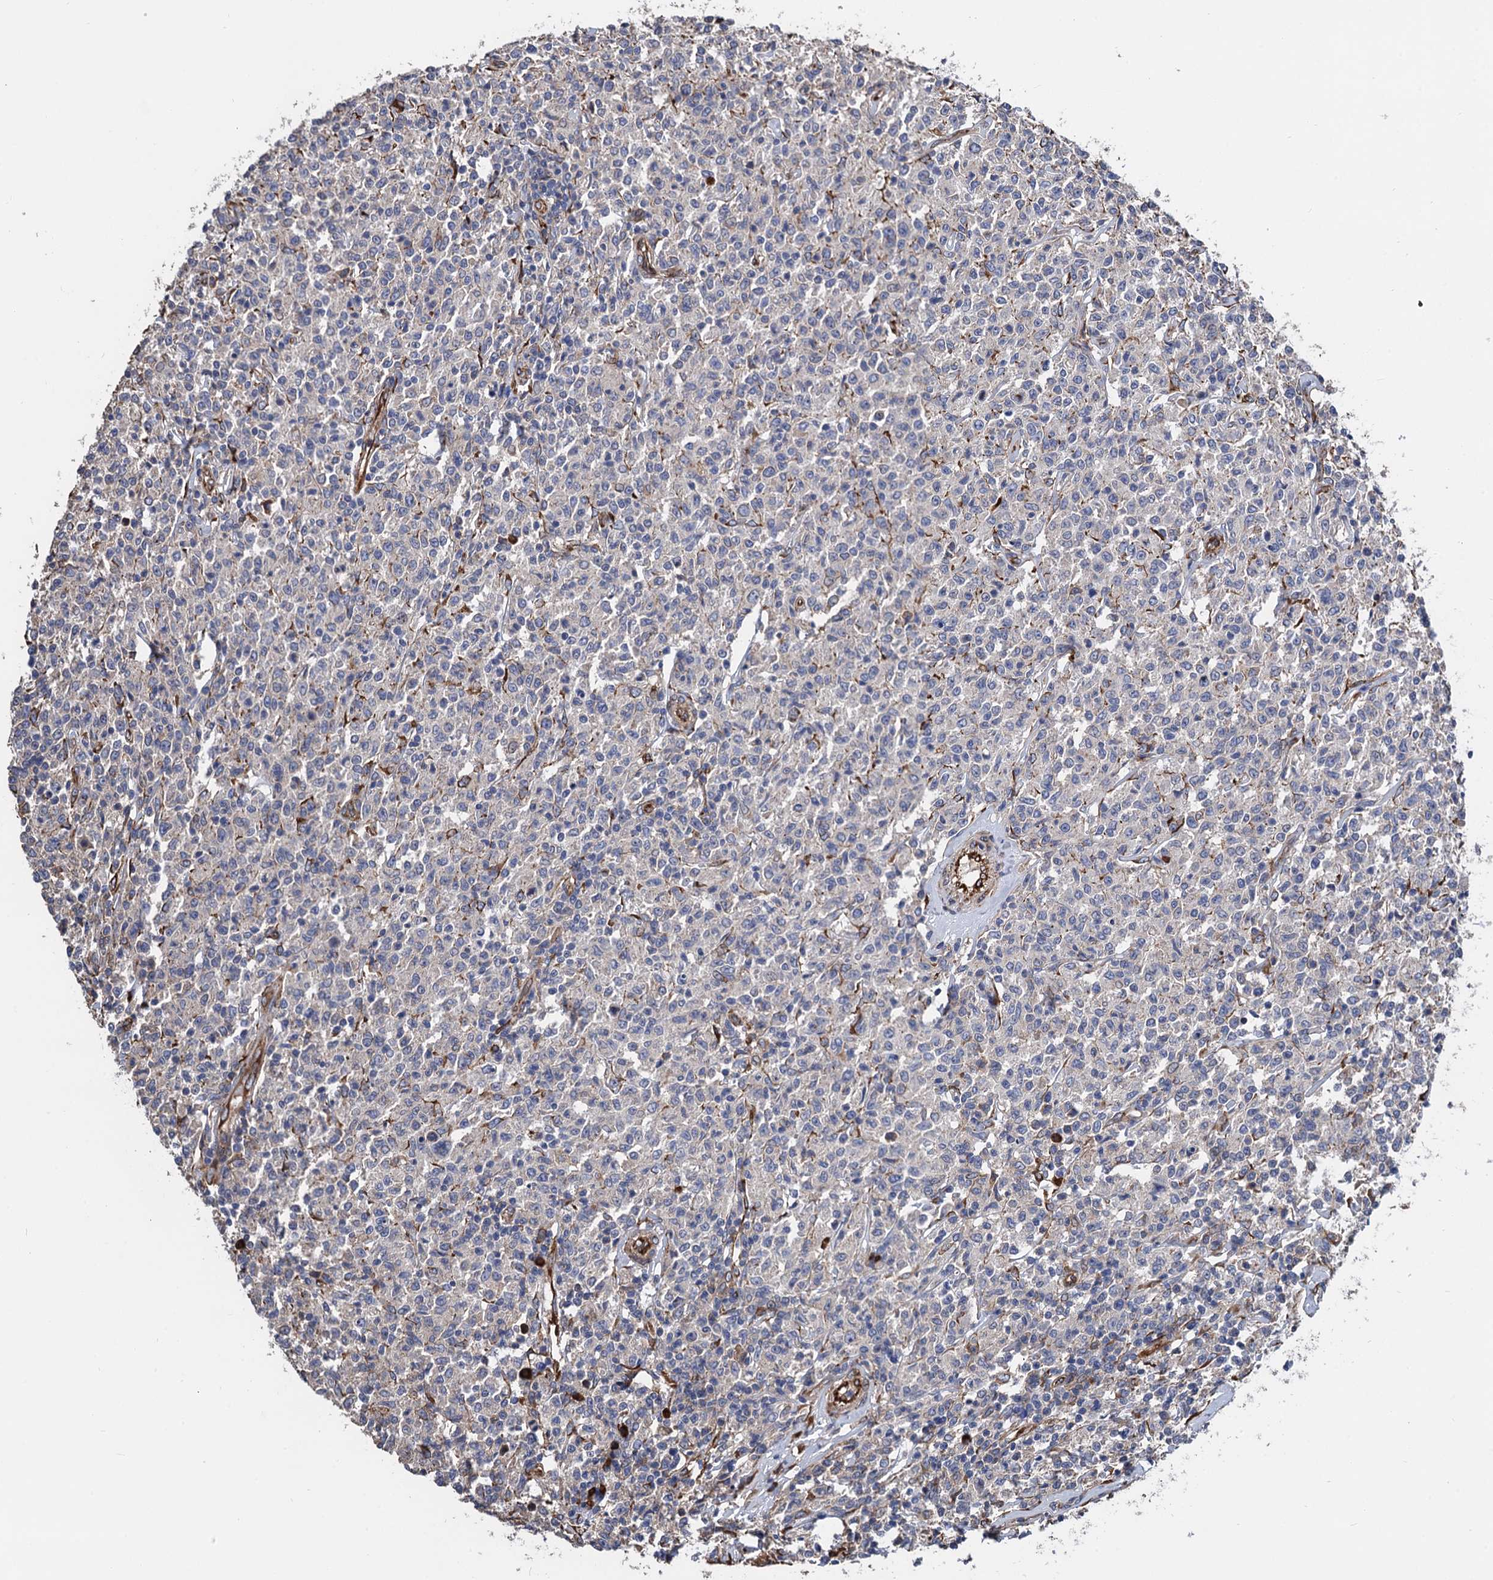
{"staining": {"intensity": "weak", "quantity": "<25%", "location": "cytoplasmic/membranous"}, "tissue": "lymphoma", "cell_type": "Tumor cells", "image_type": "cancer", "snomed": [{"axis": "morphology", "description": "Malignant lymphoma, non-Hodgkin's type, Low grade"}, {"axis": "topography", "description": "Small intestine"}], "caption": "Lymphoma was stained to show a protein in brown. There is no significant expression in tumor cells.", "gene": "CNNM1", "patient": {"sex": "female", "age": 59}}